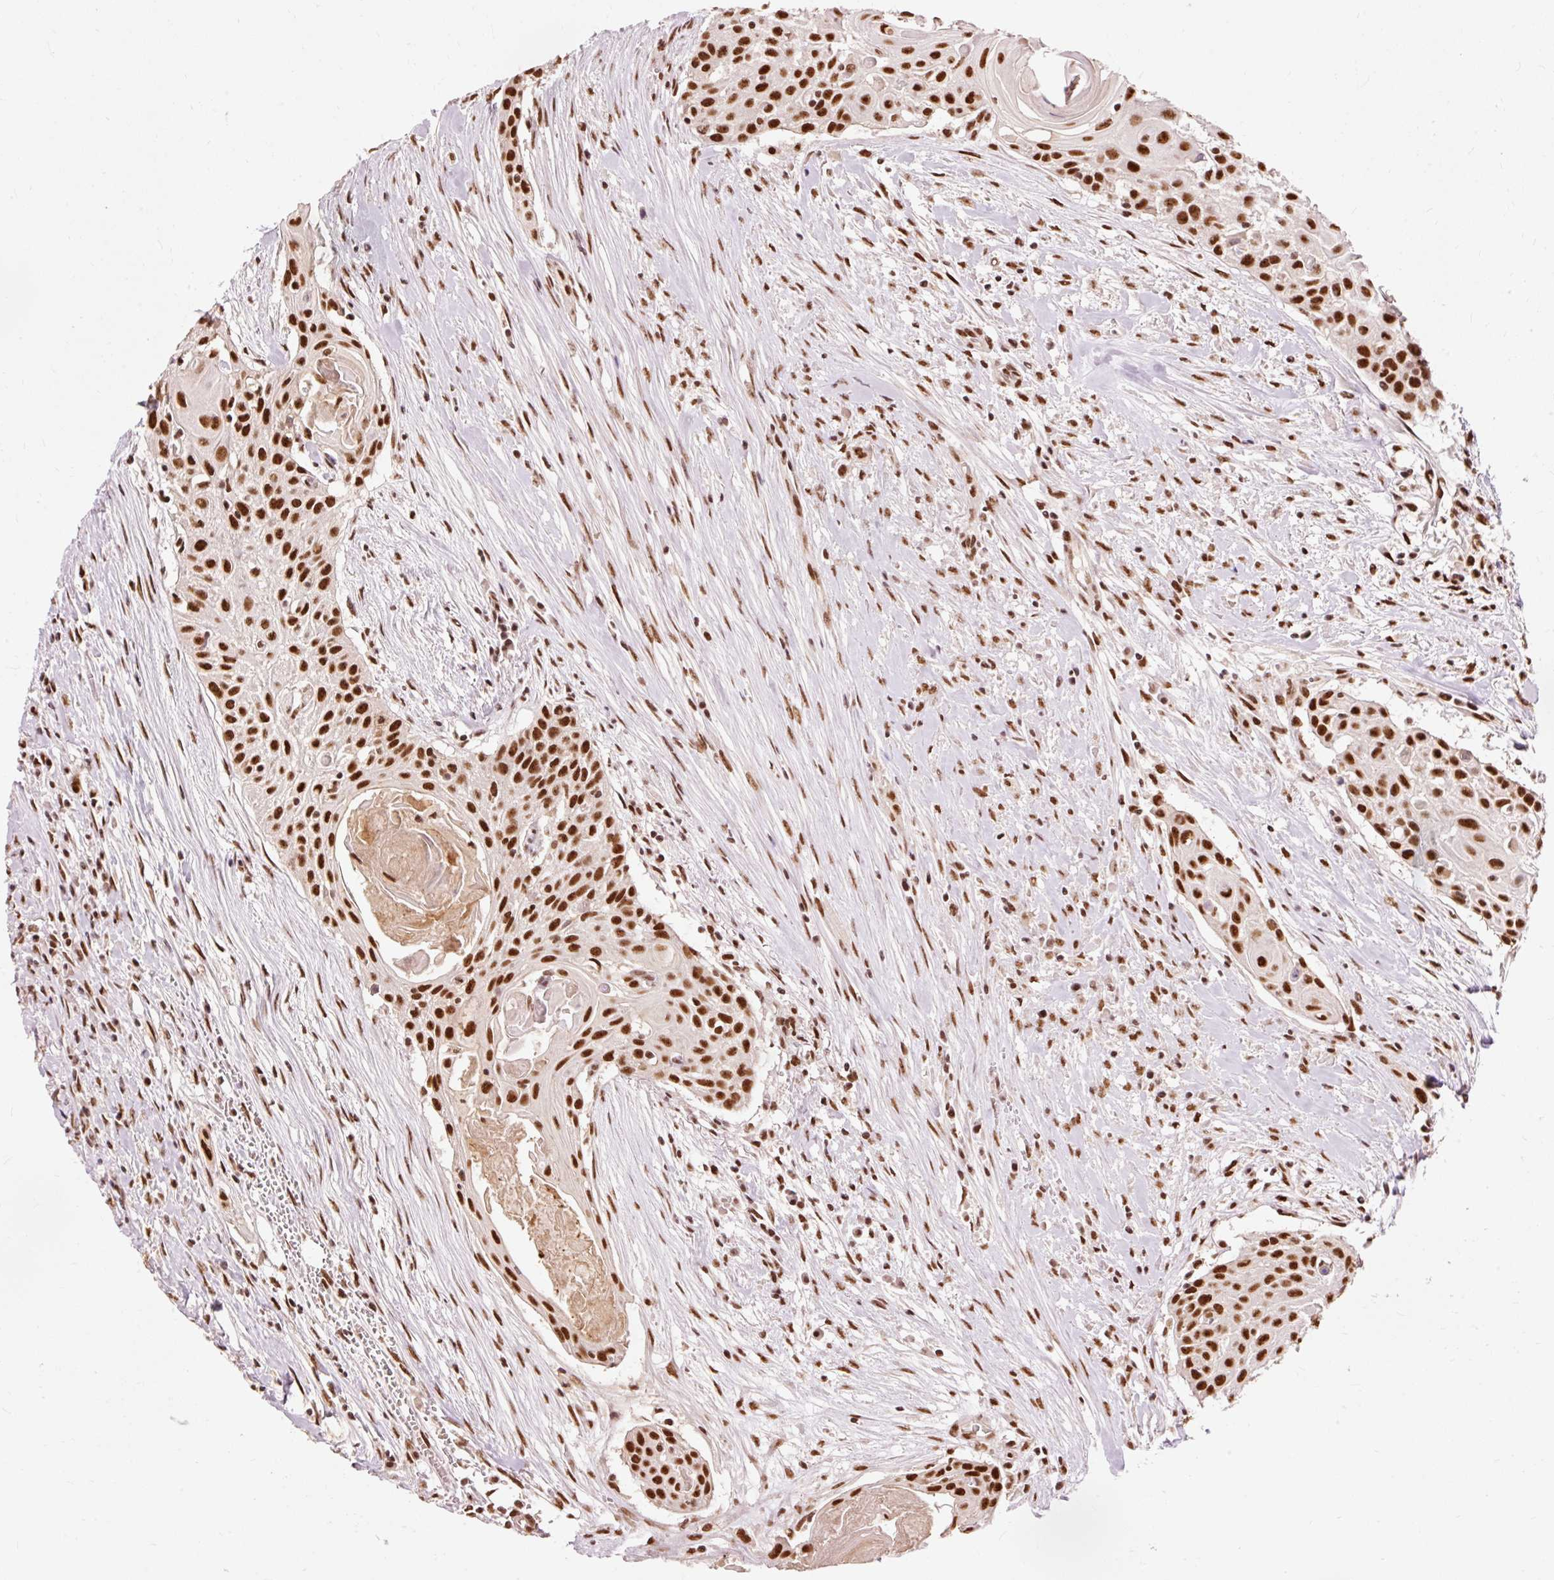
{"staining": {"intensity": "strong", "quantity": ">75%", "location": "nuclear"}, "tissue": "head and neck cancer", "cell_type": "Tumor cells", "image_type": "cancer", "snomed": [{"axis": "morphology", "description": "Squamous cell carcinoma, NOS"}, {"axis": "topography", "description": "Lymph node"}, {"axis": "topography", "description": "Salivary gland"}, {"axis": "topography", "description": "Head-Neck"}], "caption": "Tumor cells display high levels of strong nuclear staining in approximately >75% of cells in human head and neck cancer.", "gene": "ZBTB44", "patient": {"sex": "female", "age": 74}}